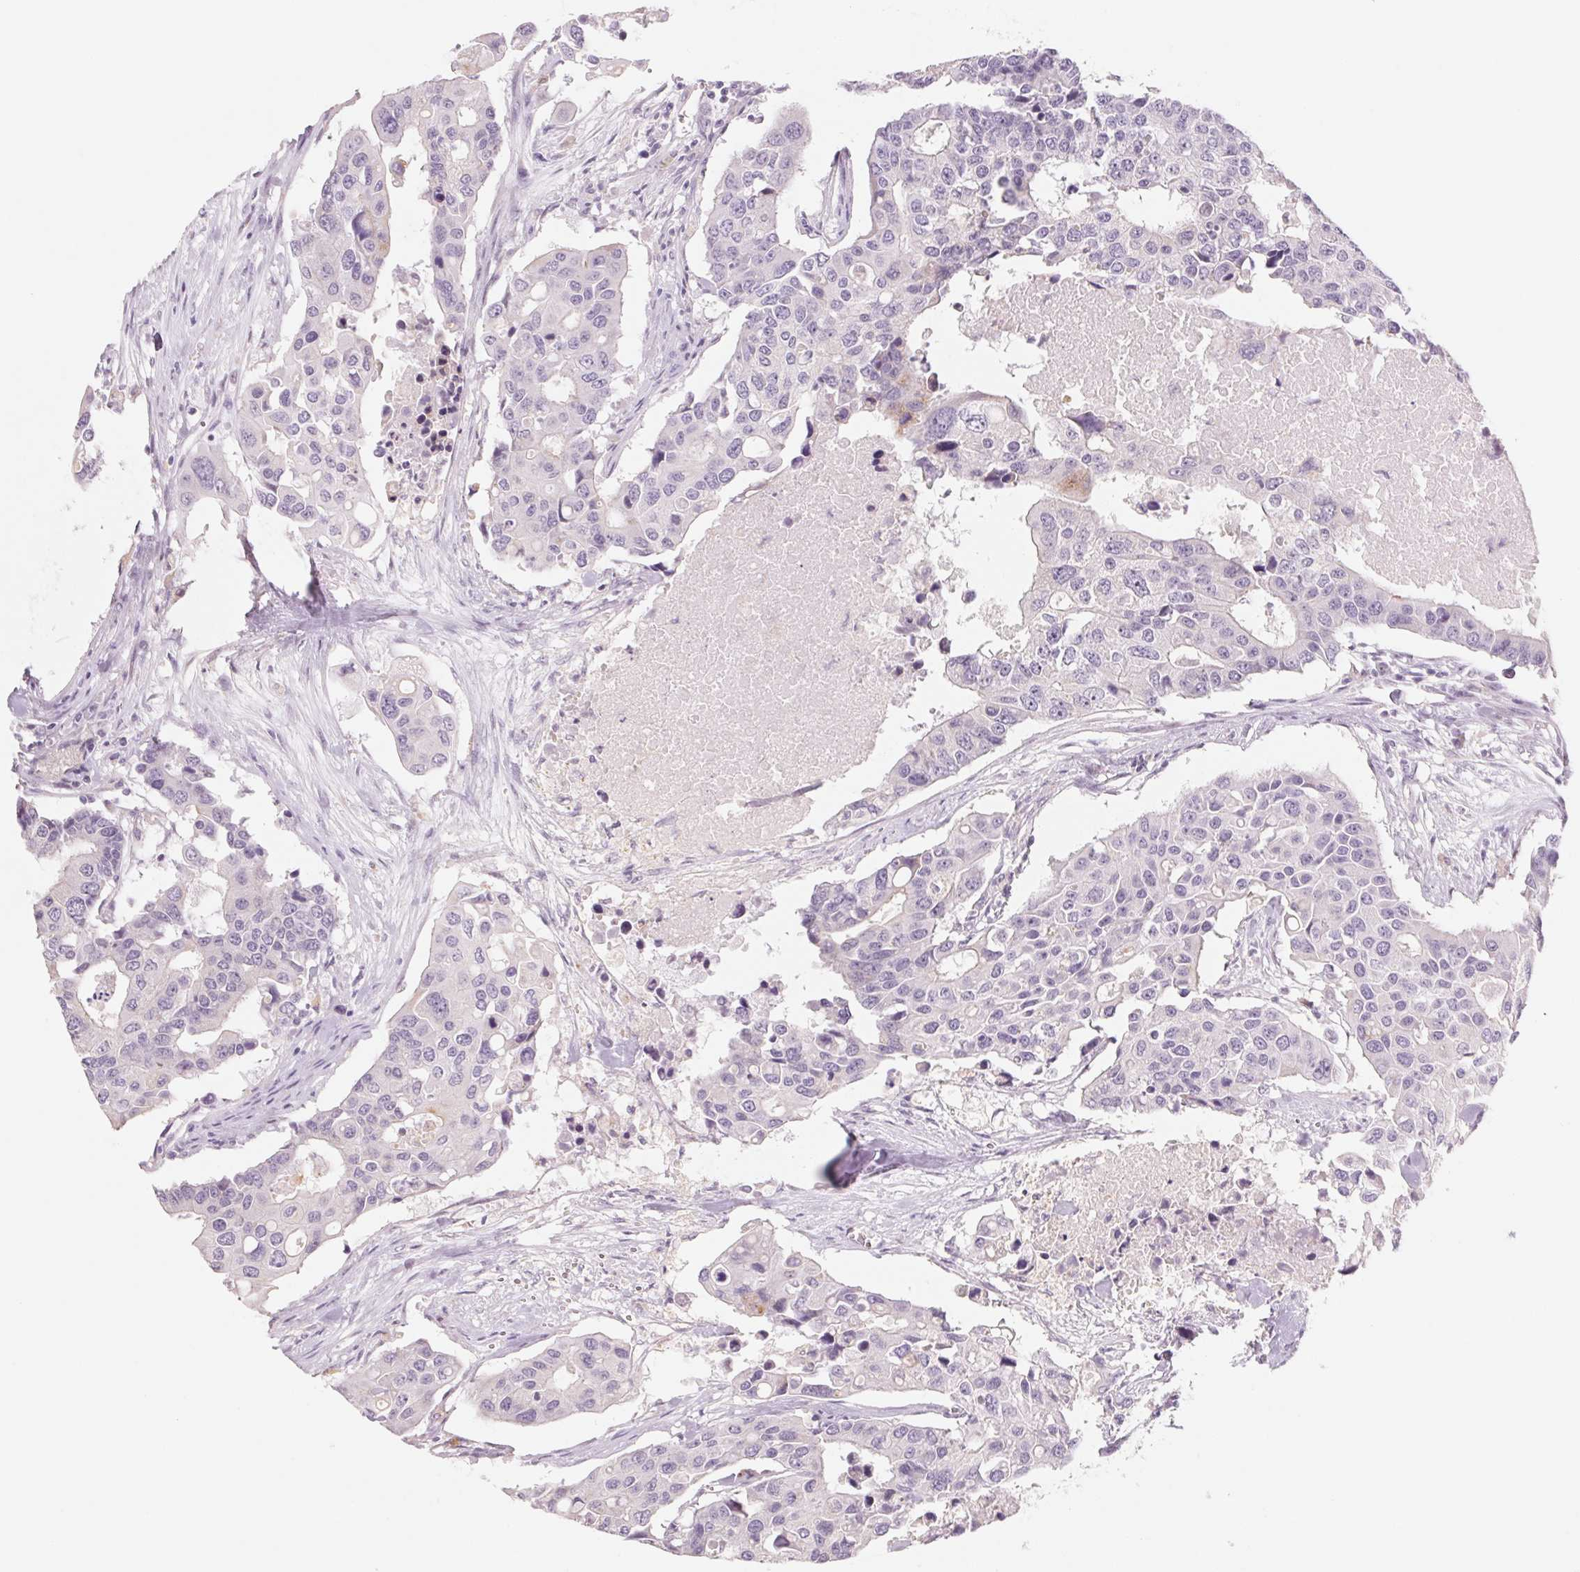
{"staining": {"intensity": "negative", "quantity": "none", "location": "none"}, "tissue": "colorectal cancer", "cell_type": "Tumor cells", "image_type": "cancer", "snomed": [{"axis": "morphology", "description": "Adenocarcinoma, NOS"}, {"axis": "topography", "description": "Colon"}], "caption": "High magnification brightfield microscopy of colorectal cancer stained with DAB (brown) and counterstained with hematoxylin (blue): tumor cells show no significant staining.", "gene": "POU1F1", "patient": {"sex": "male", "age": 77}}